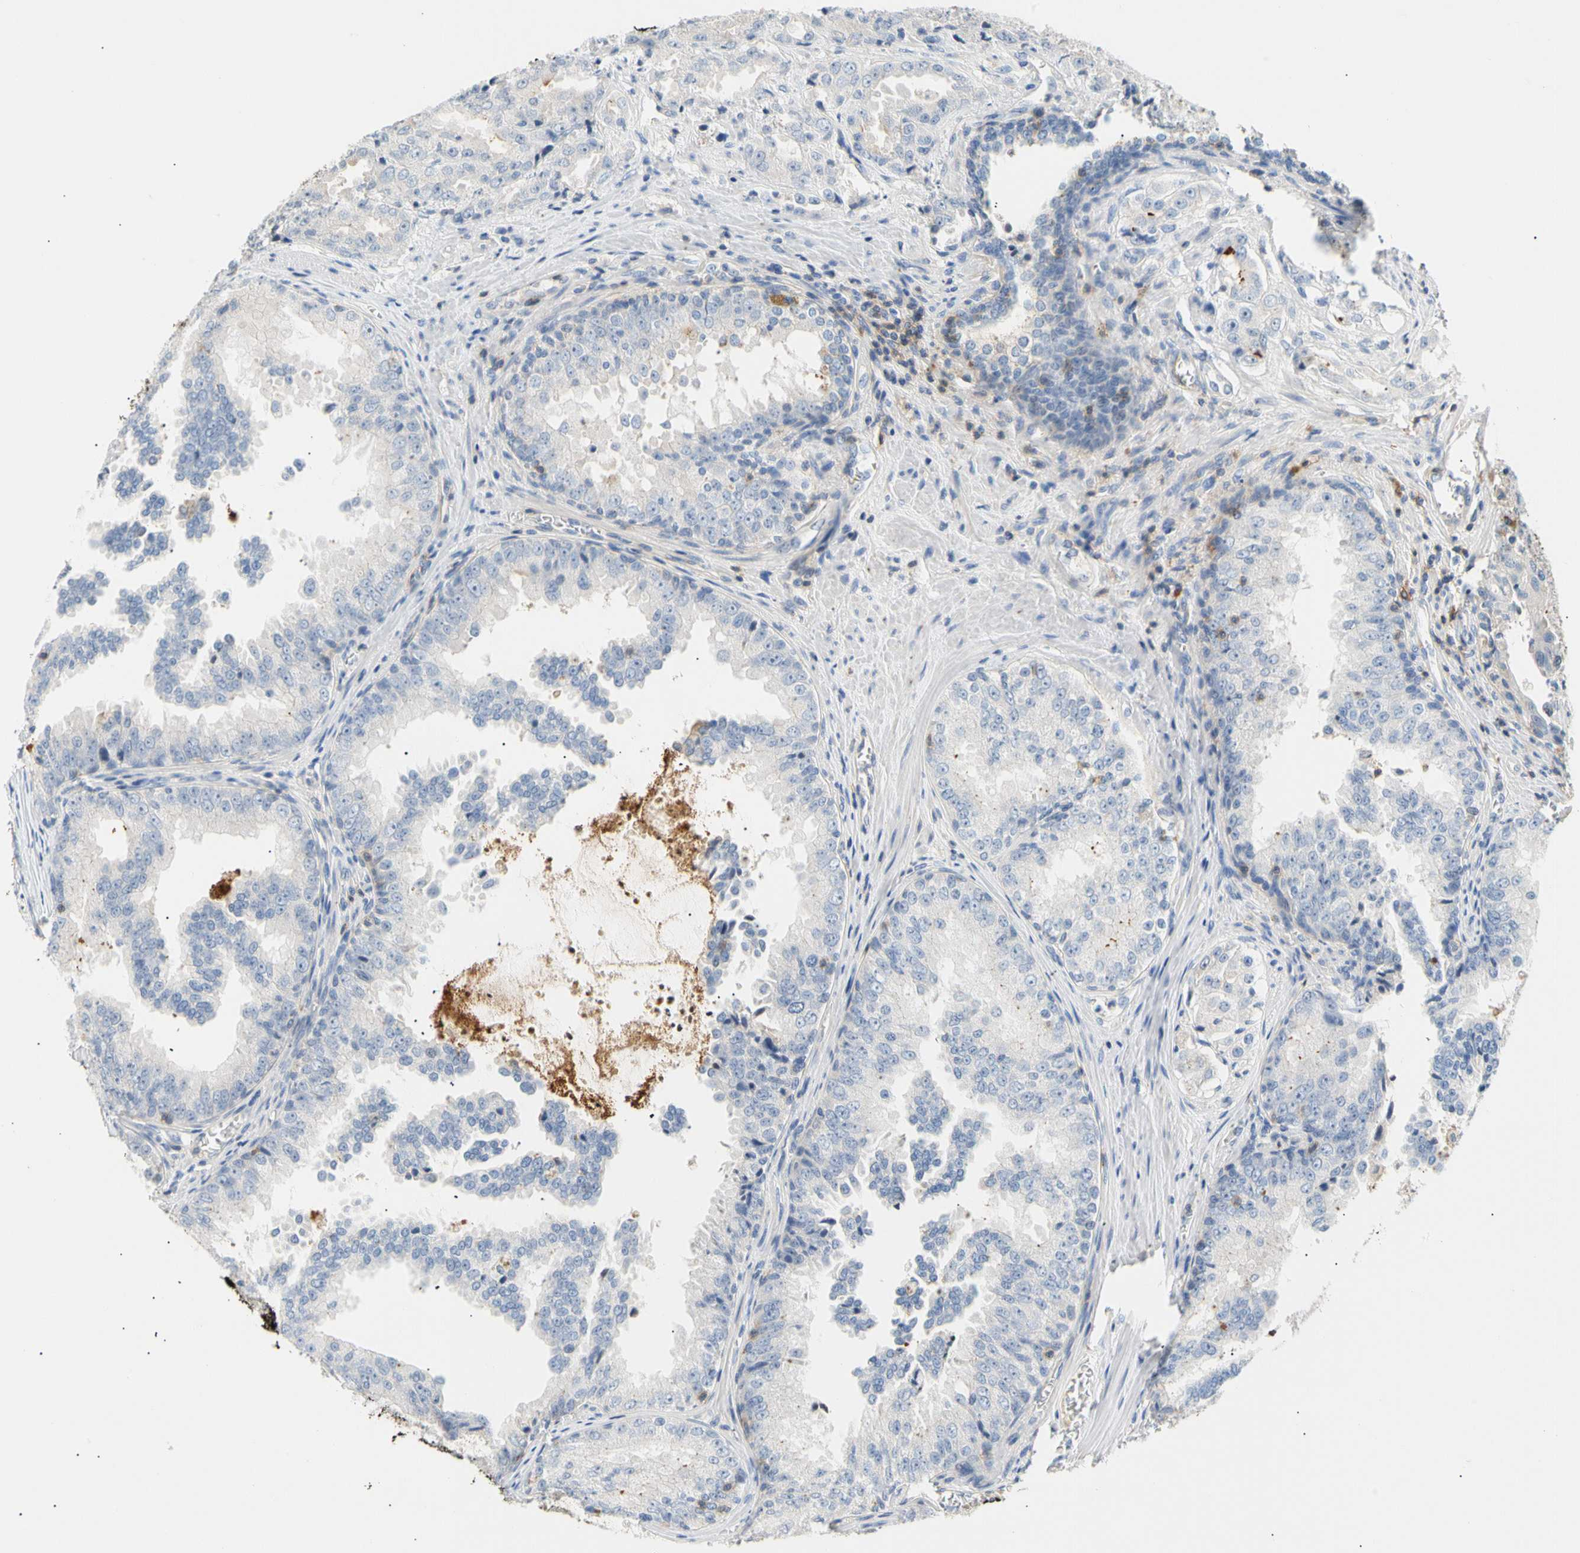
{"staining": {"intensity": "negative", "quantity": "none", "location": "none"}, "tissue": "prostate cancer", "cell_type": "Tumor cells", "image_type": "cancer", "snomed": [{"axis": "morphology", "description": "Adenocarcinoma, High grade"}, {"axis": "topography", "description": "Prostate"}], "caption": "IHC image of neoplastic tissue: prostate cancer stained with DAB demonstrates no significant protein staining in tumor cells.", "gene": "TNFRSF18", "patient": {"sex": "male", "age": 73}}